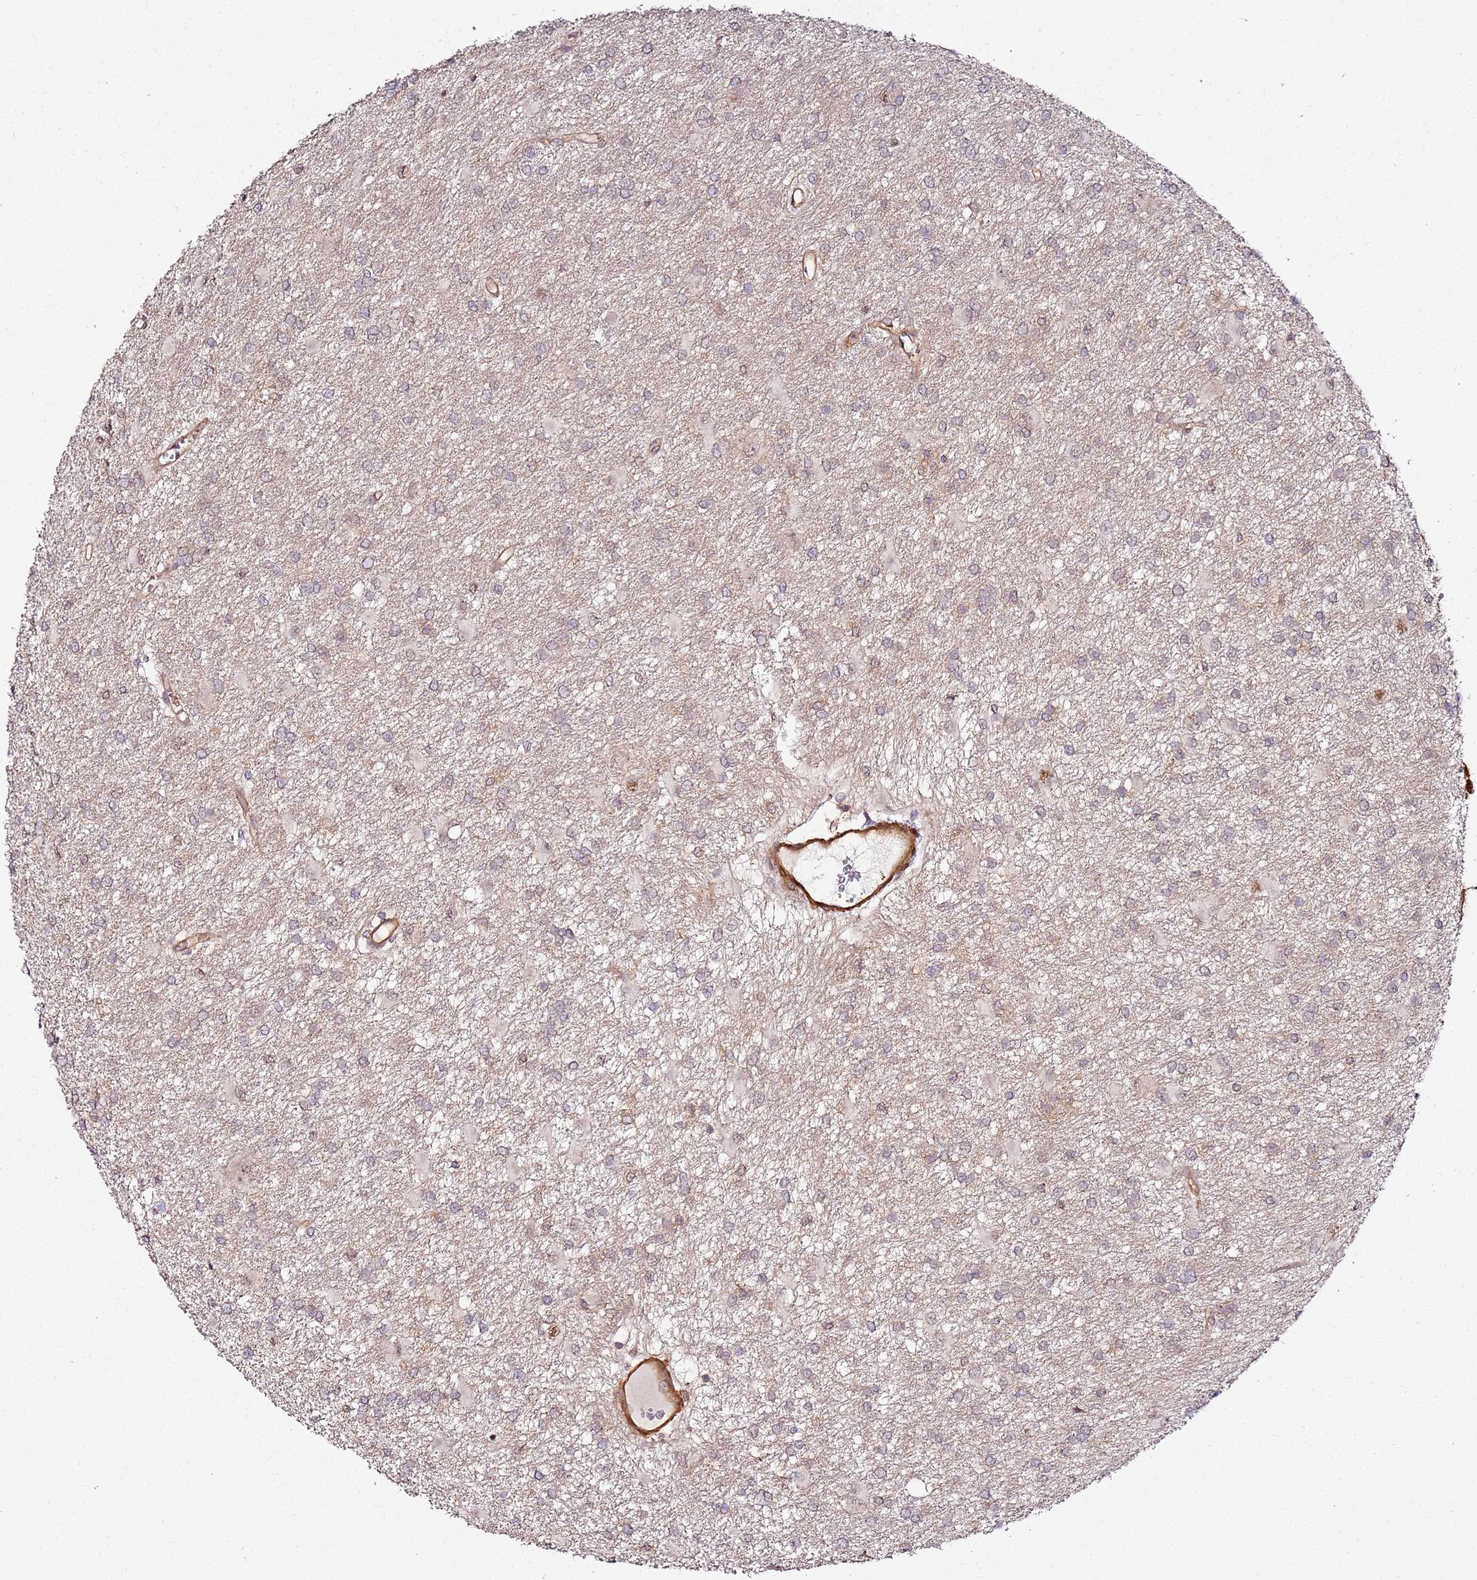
{"staining": {"intensity": "negative", "quantity": "none", "location": "none"}, "tissue": "glioma", "cell_type": "Tumor cells", "image_type": "cancer", "snomed": [{"axis": "morphology", "description": "Glioma, malignant, High grade"}, {"axis": "topography", "description": "Brain"}], "caption": "This is an immunohistochemistry photomicrograph of human malignant glioma (high-grade). There is no positivity in tumor cells.", "gene": "CCNYL1", "patient": {"sex": "female", "age": 50}}